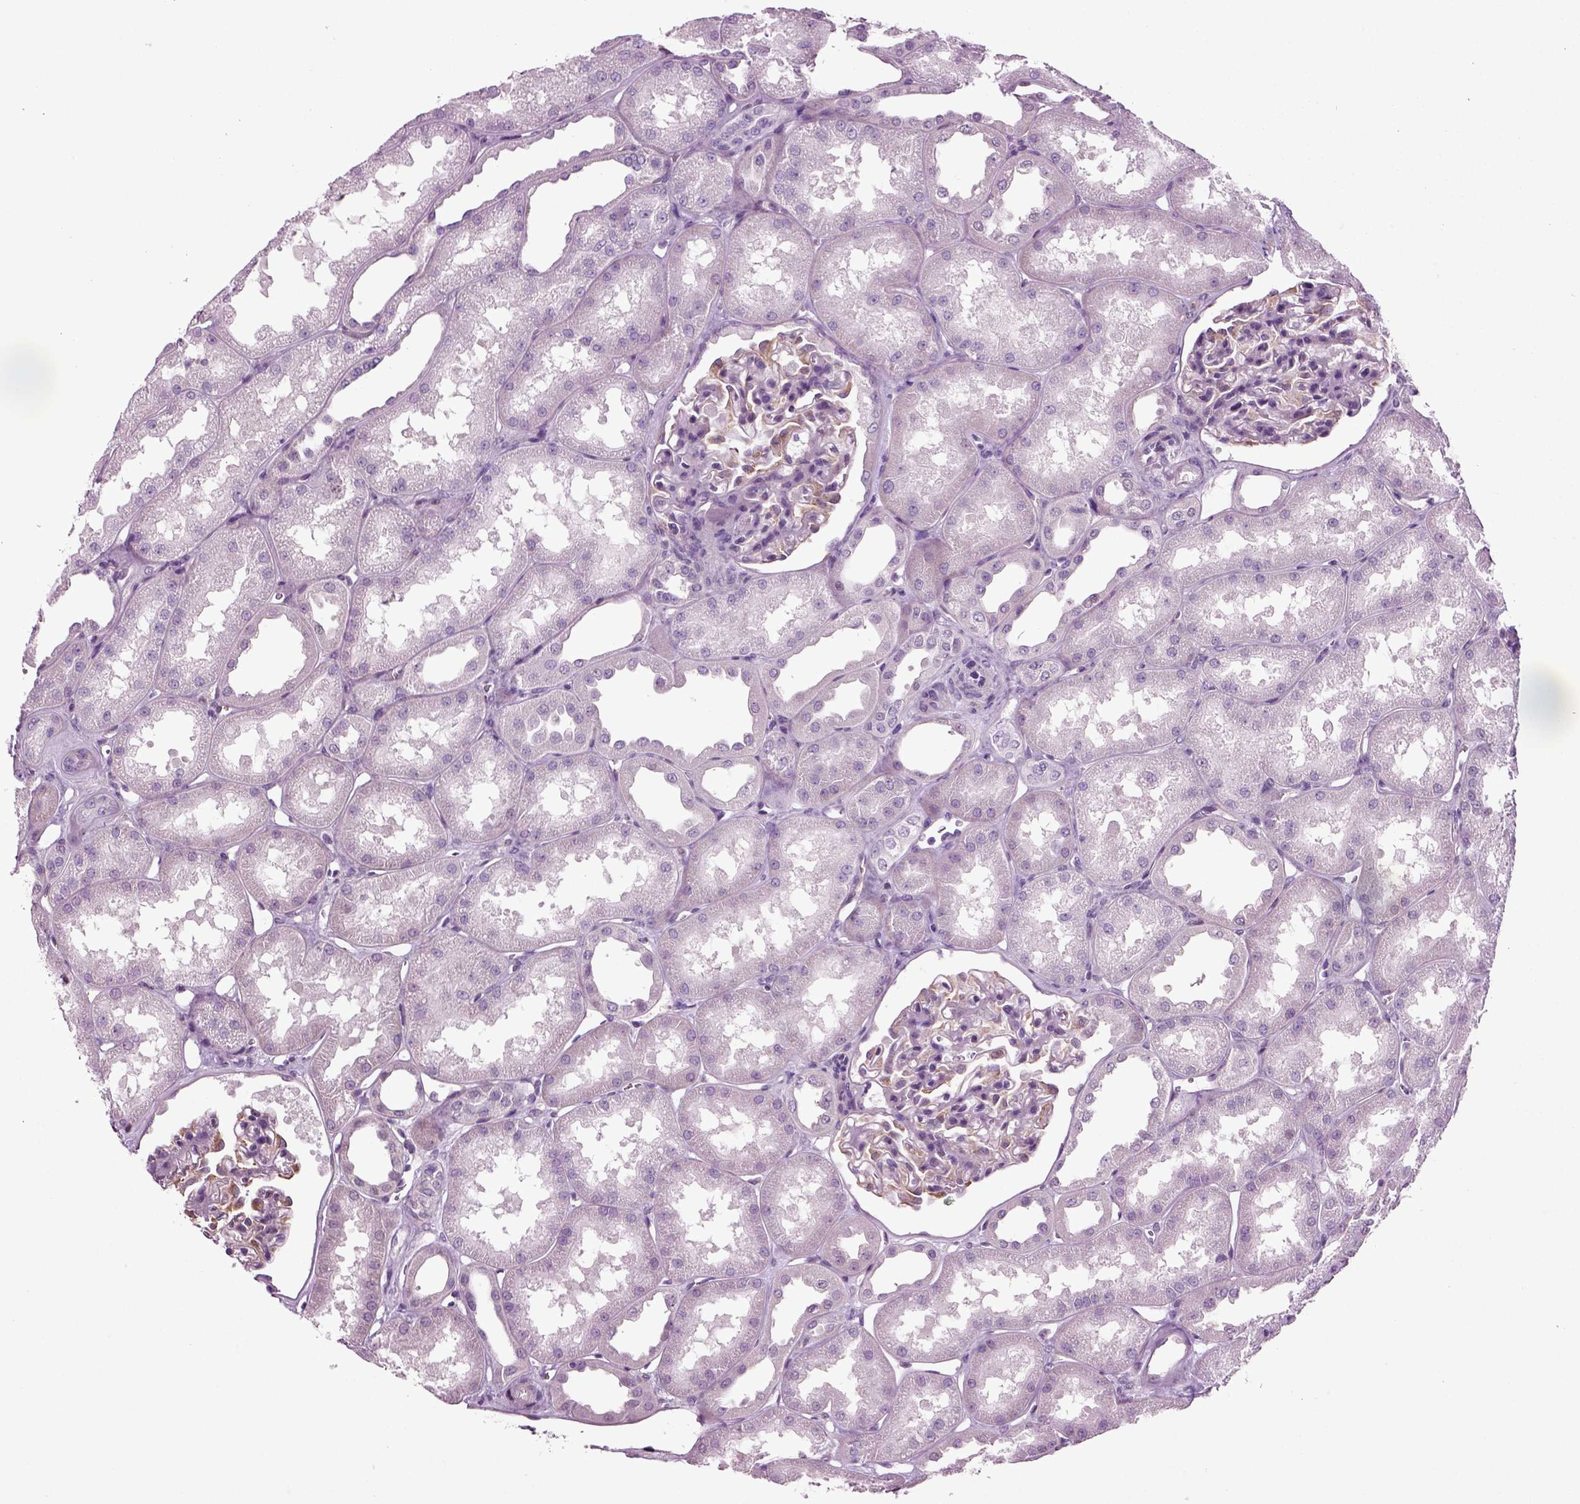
{"staining": {"intensity": "weak", "quantity": "<25%", "location": "cytoplasmic/membranous"}, "tissue": "kidney", "cell_type": "Cells in glomeruli", "image_type": "normal", "snomed": [{"axis": "morphology", "description": "Normal tissue, NOS"}, {"axis": "topography", "description": "Kidney"}], "caption": "Immunohistochemical staining of unremarkable kidney displays no significant positivity in cells in glomeruli.", "gene": "ARID3A", "patient": {"sex": "male", "age": 61}}